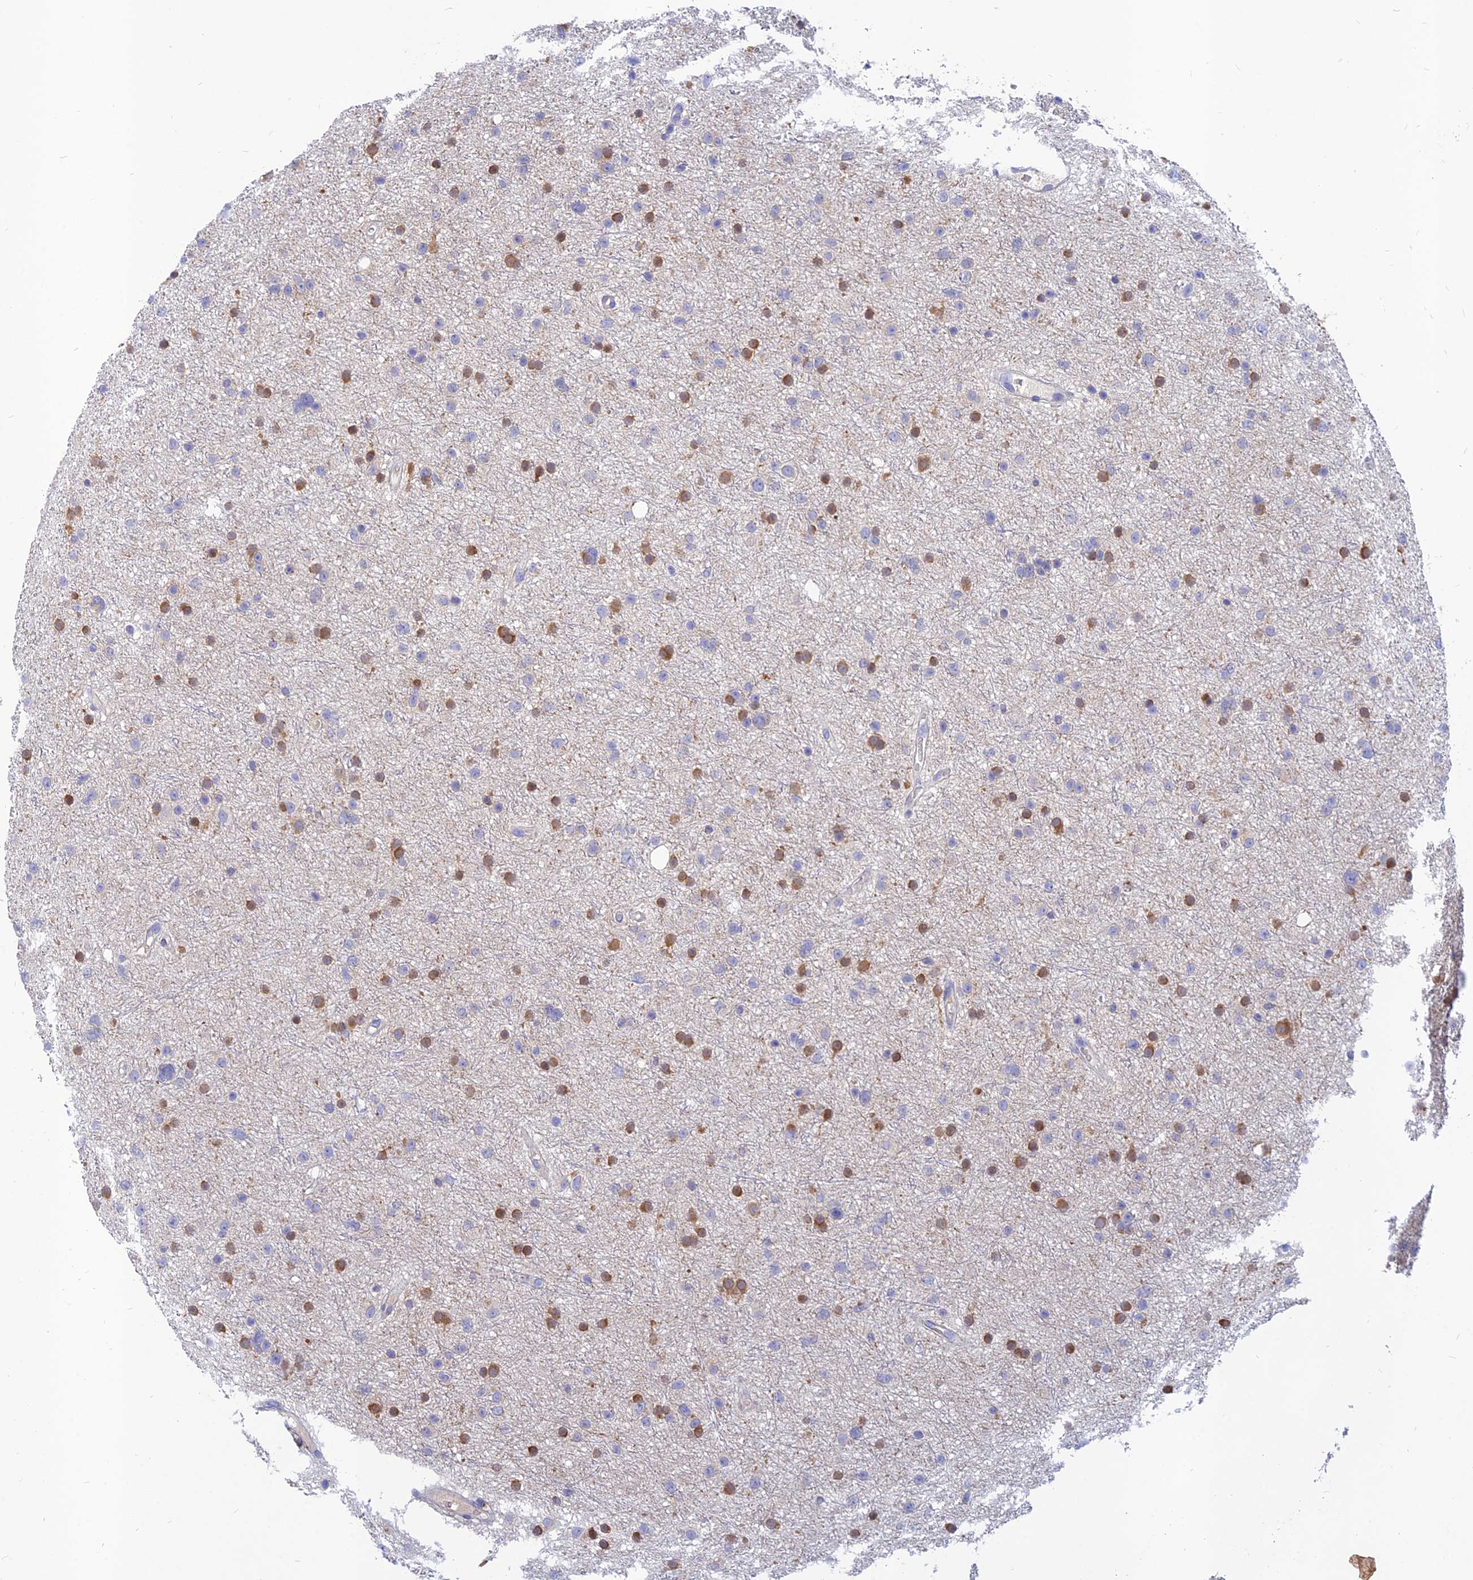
{"staining": {"intensity": "moderate", "quantity": "25%-75%", "location": "cytoplasmic/membranous"}, "tissue": "glioma", "cell_type": "Tumor cells", "image_type": "cancer", "snomed": [{"axis": "morphology", "description": "Glioma, malignant, Low grade"}, {"axis": "topography", "description": "Cerebral cortex"}], "caption": "Immunohistochemistry (IHC) image of neoplastic tissue: glioma stained using immunohistochemistry (IHC) reveals medium levels of moderate protein expression localized specifically in the cytoplasmic/membranous of tumor cells, appearing as a cytoplasmic/membranous brown color.", "gene": "CACNA1B", "patient": {"sex": "female", "age": 39}}